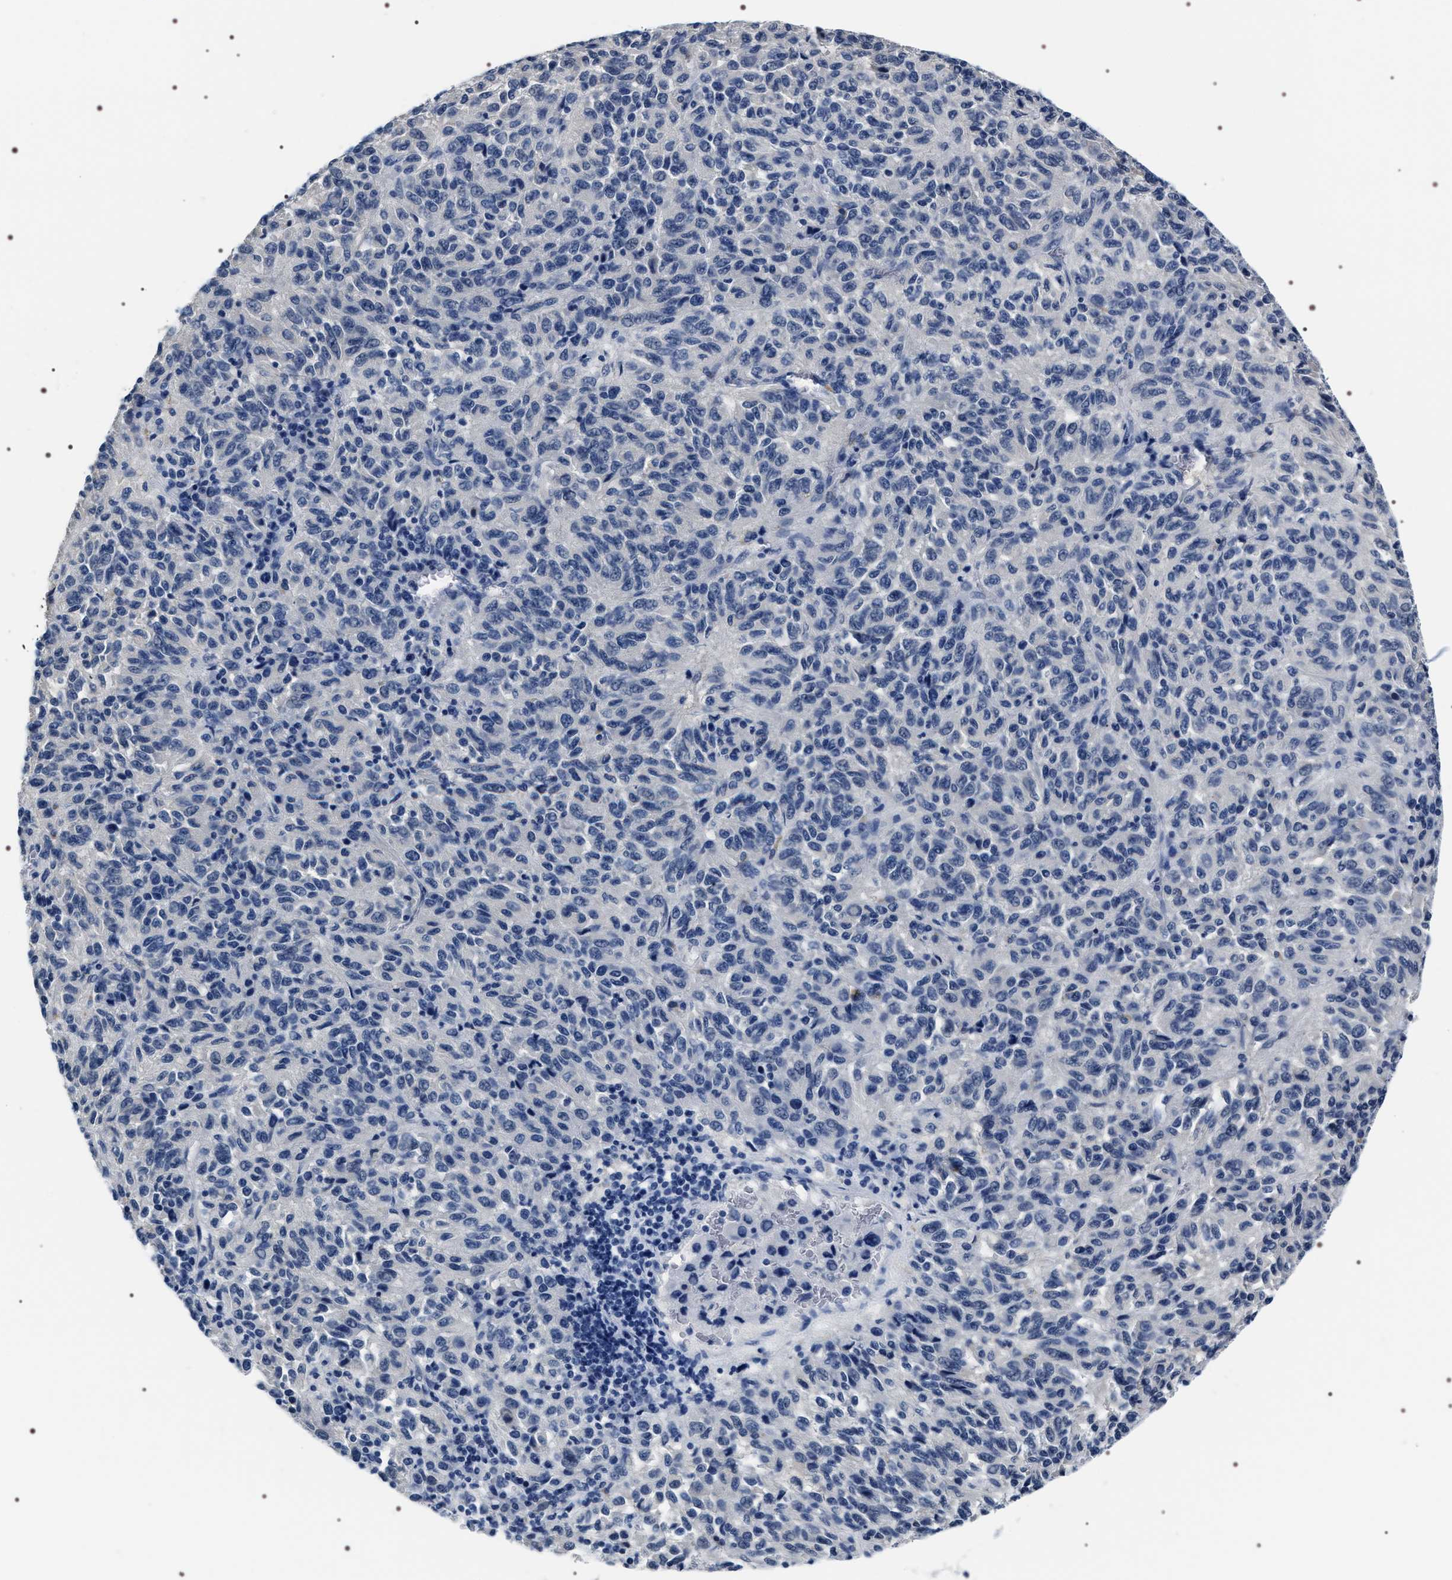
{"staining": {"intensity": "negative", "quantity": "none", "location": "none"}, "tissue": "melanoma", "cell_type": "Tumor cells", "image_type": "cancer", "snomed": [{"axis": "morphology", "description": "Malignant melanoma, Metastatic site"}, {"axis": "topography", "description": "Lung"}], "caption": "The micrograph displays no staining of tumor cells in melanoma. (DAB (3,3'-diaminobenzidine) immunohistochemistry (IHC), high magnification).", "gene": "ADH4", "patient": {"sex": "male", "age": 64}}